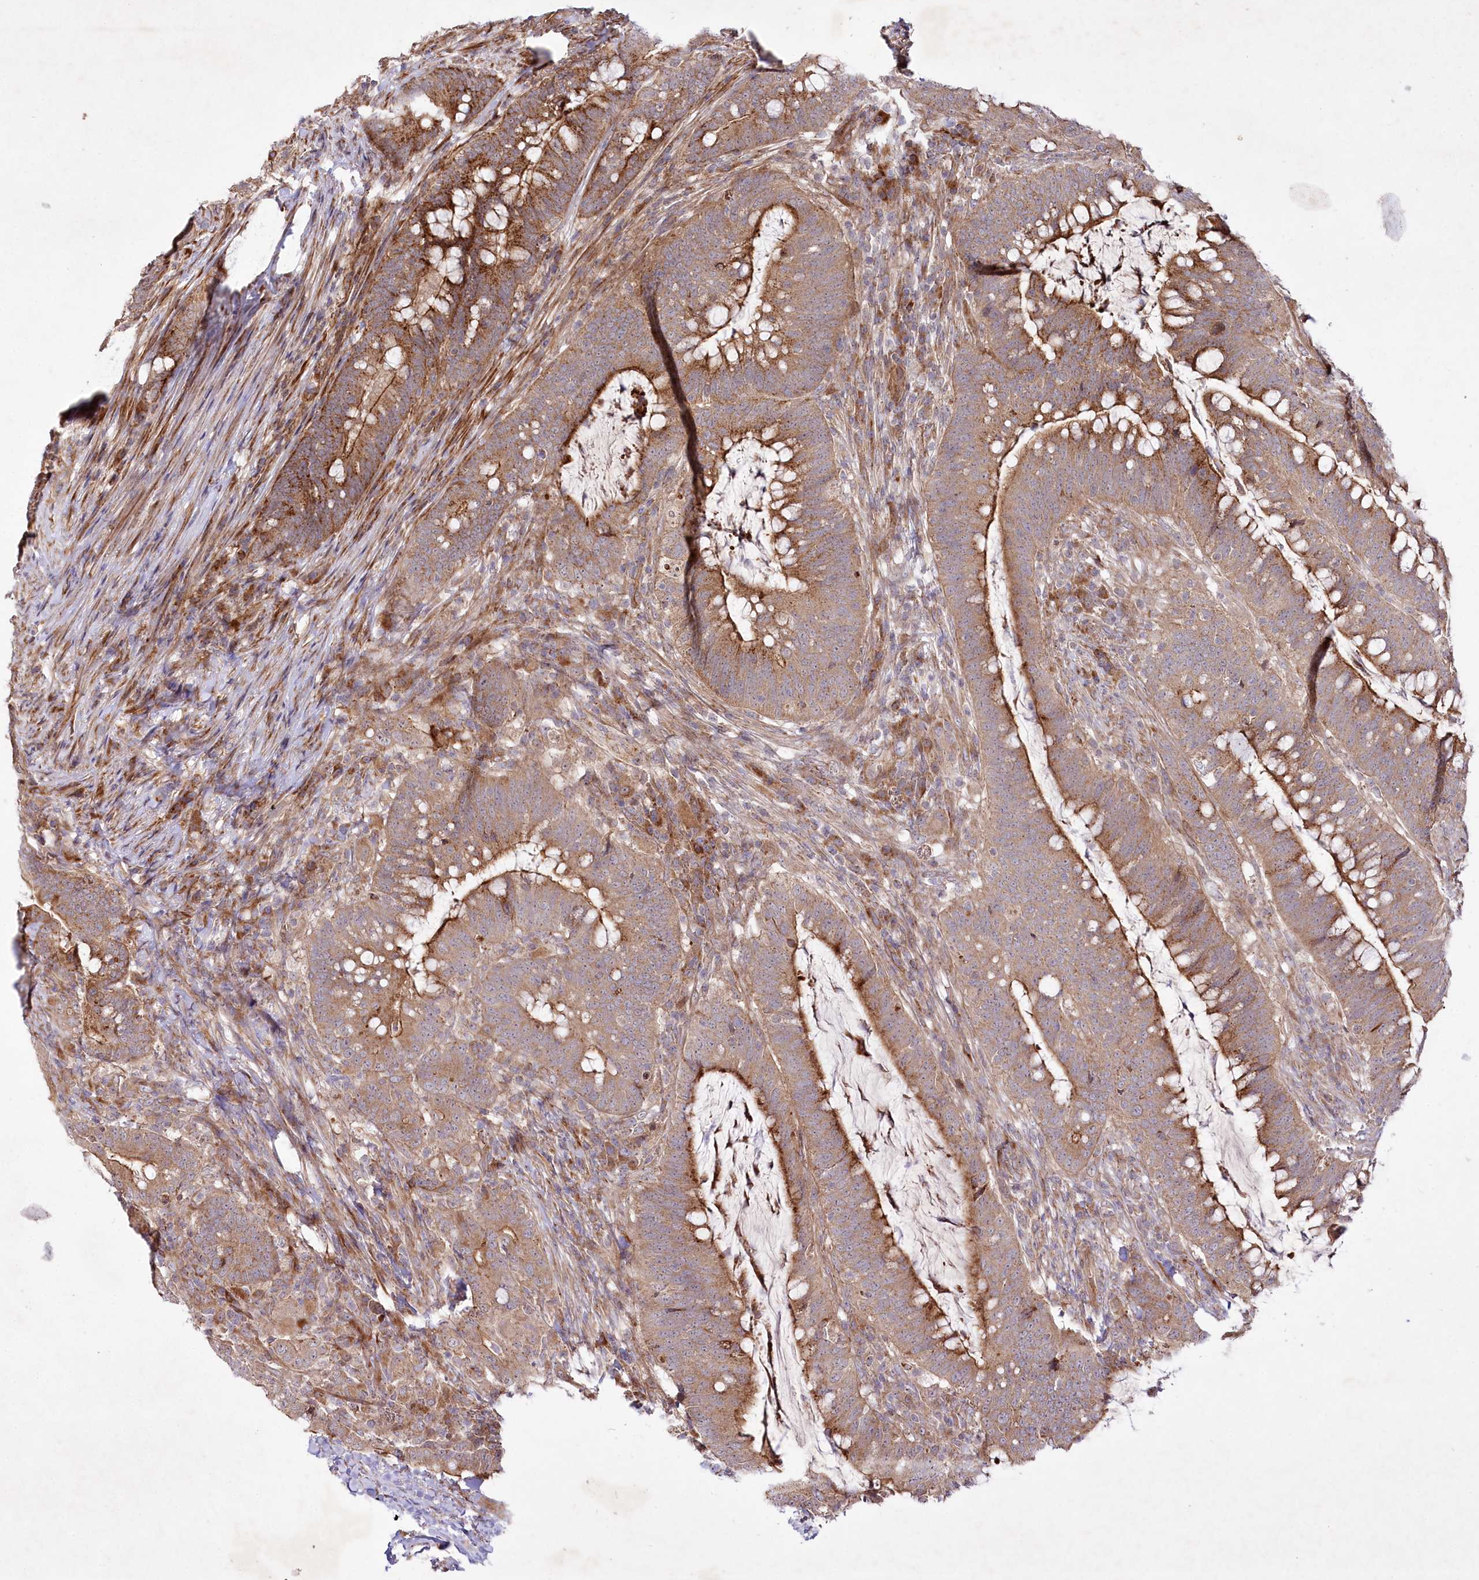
{"staining": {"intensity": "moderate", "quantity": ">75%", "location": "cytoplasmic/membranous"}, "tissue": "colorectal cancer", "cell_type": "Tumor cells", "image_type": "cancer", "snomed": [{"axis": "morphology", "description": "Adenocarcinoma, NOS"}, {"axis": "topography", "description": "Colon"}], "caption": "DAB immunohistochemical staining of colorectal cancer (adenocarcinoma) demonstrates moderate cytoplasmic/membranous protein expression in approximately >75% of tumor cells.", "gene": "PSTK", "patient": {"sex": "female", "age": 66}}